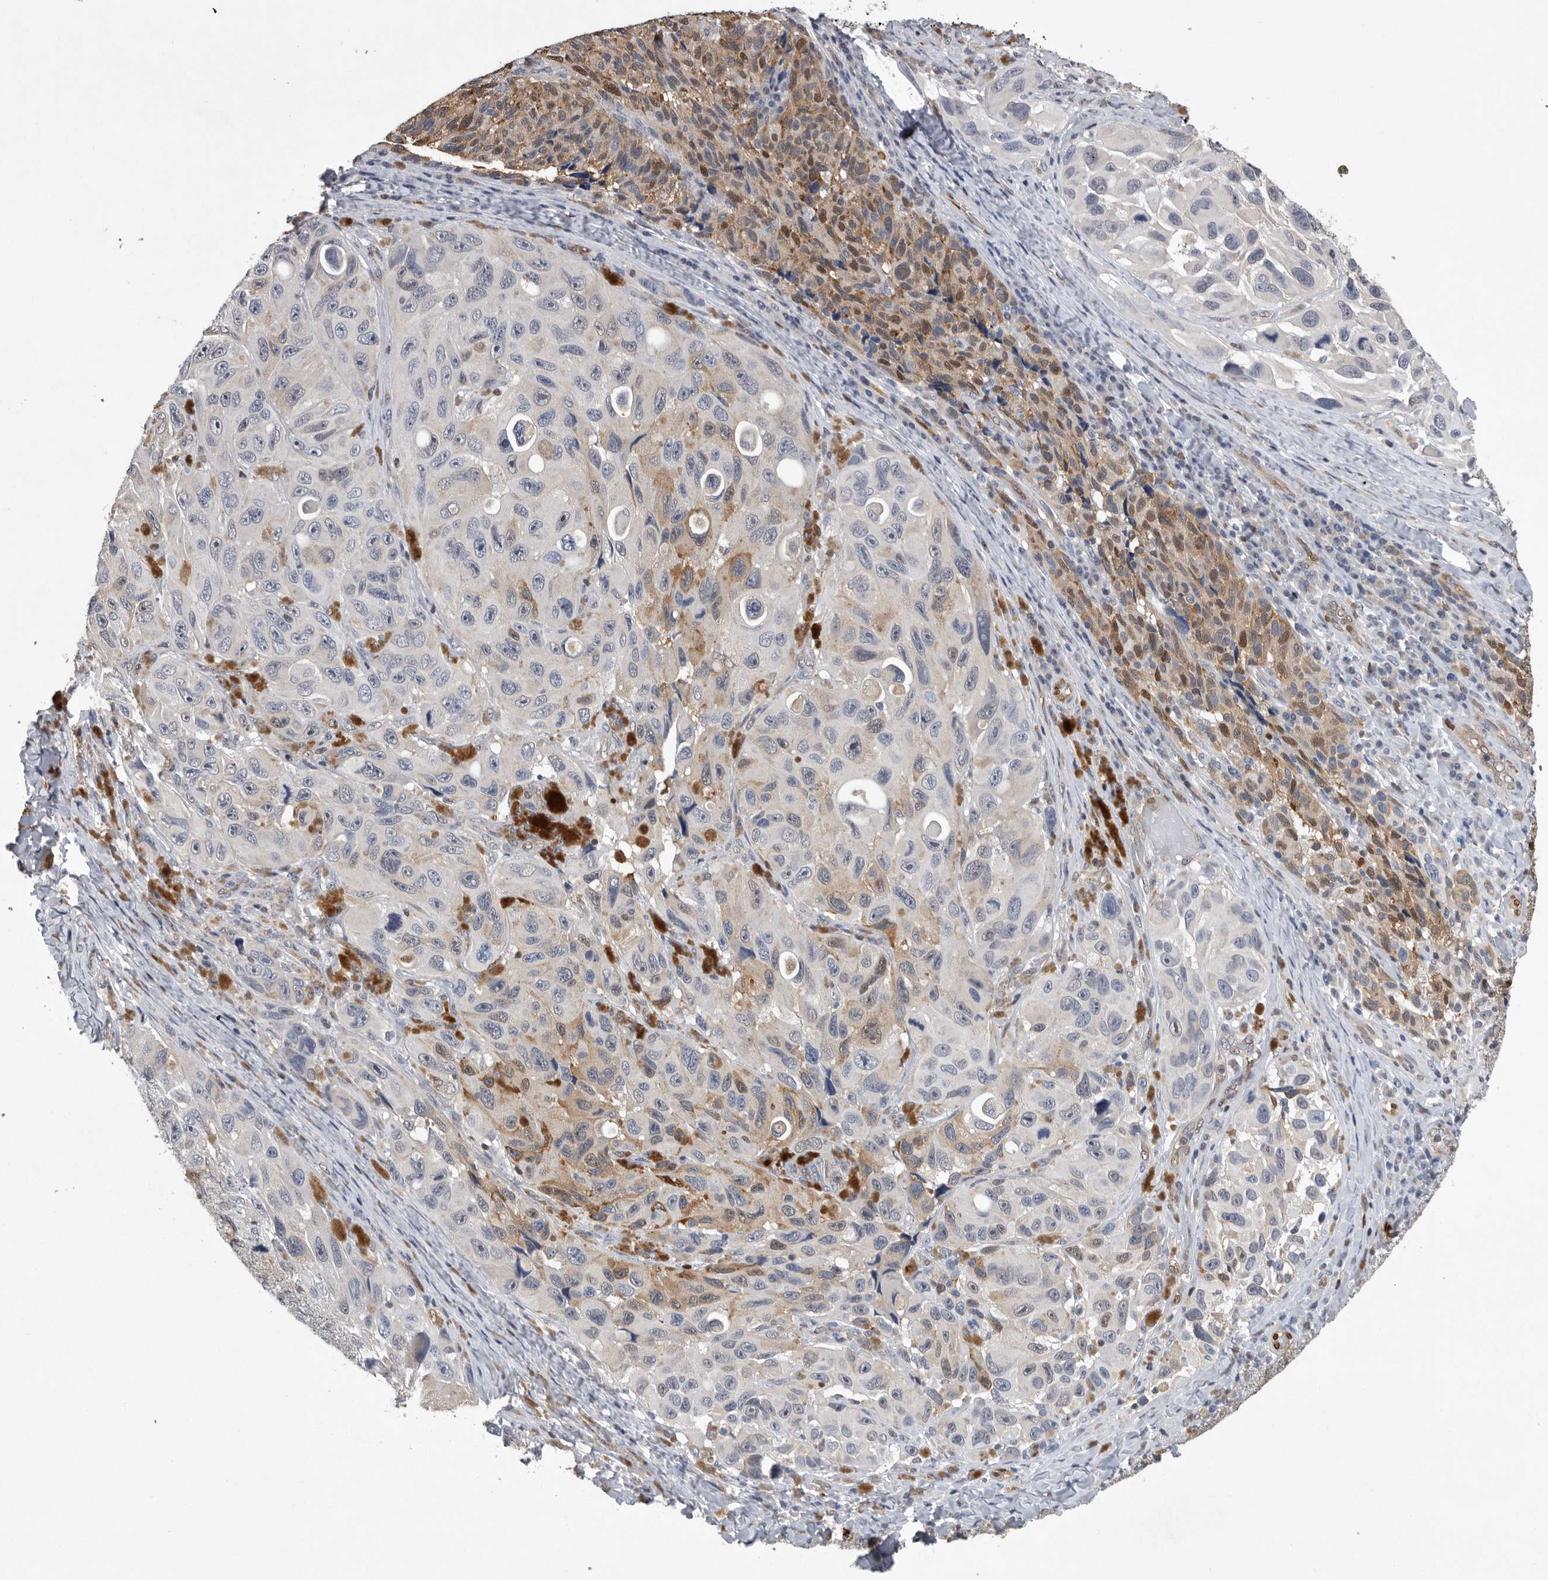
{"staining": {"intensity": "moderate", "quantity": "<25%", "location": "cytoplasmic/membranous,nuclear"}, "tissue": "melanoma", "cell_type": "Tumor cells", "image_type": "cancer", "snomed": [{"axis": "morphology", "description": "Malignant melanoma, NOS"}, {"axis": "topography", "description": "Skin"}], "caption": "About <25% of tumor cells in human melanoma demonstrate moderate cytoplasmic/membranous and nuclear protein expression as visualized by brown immunohistochemical staining.", "gene": "PDCD4", "patient": {"sex": "female", "age": 73}}